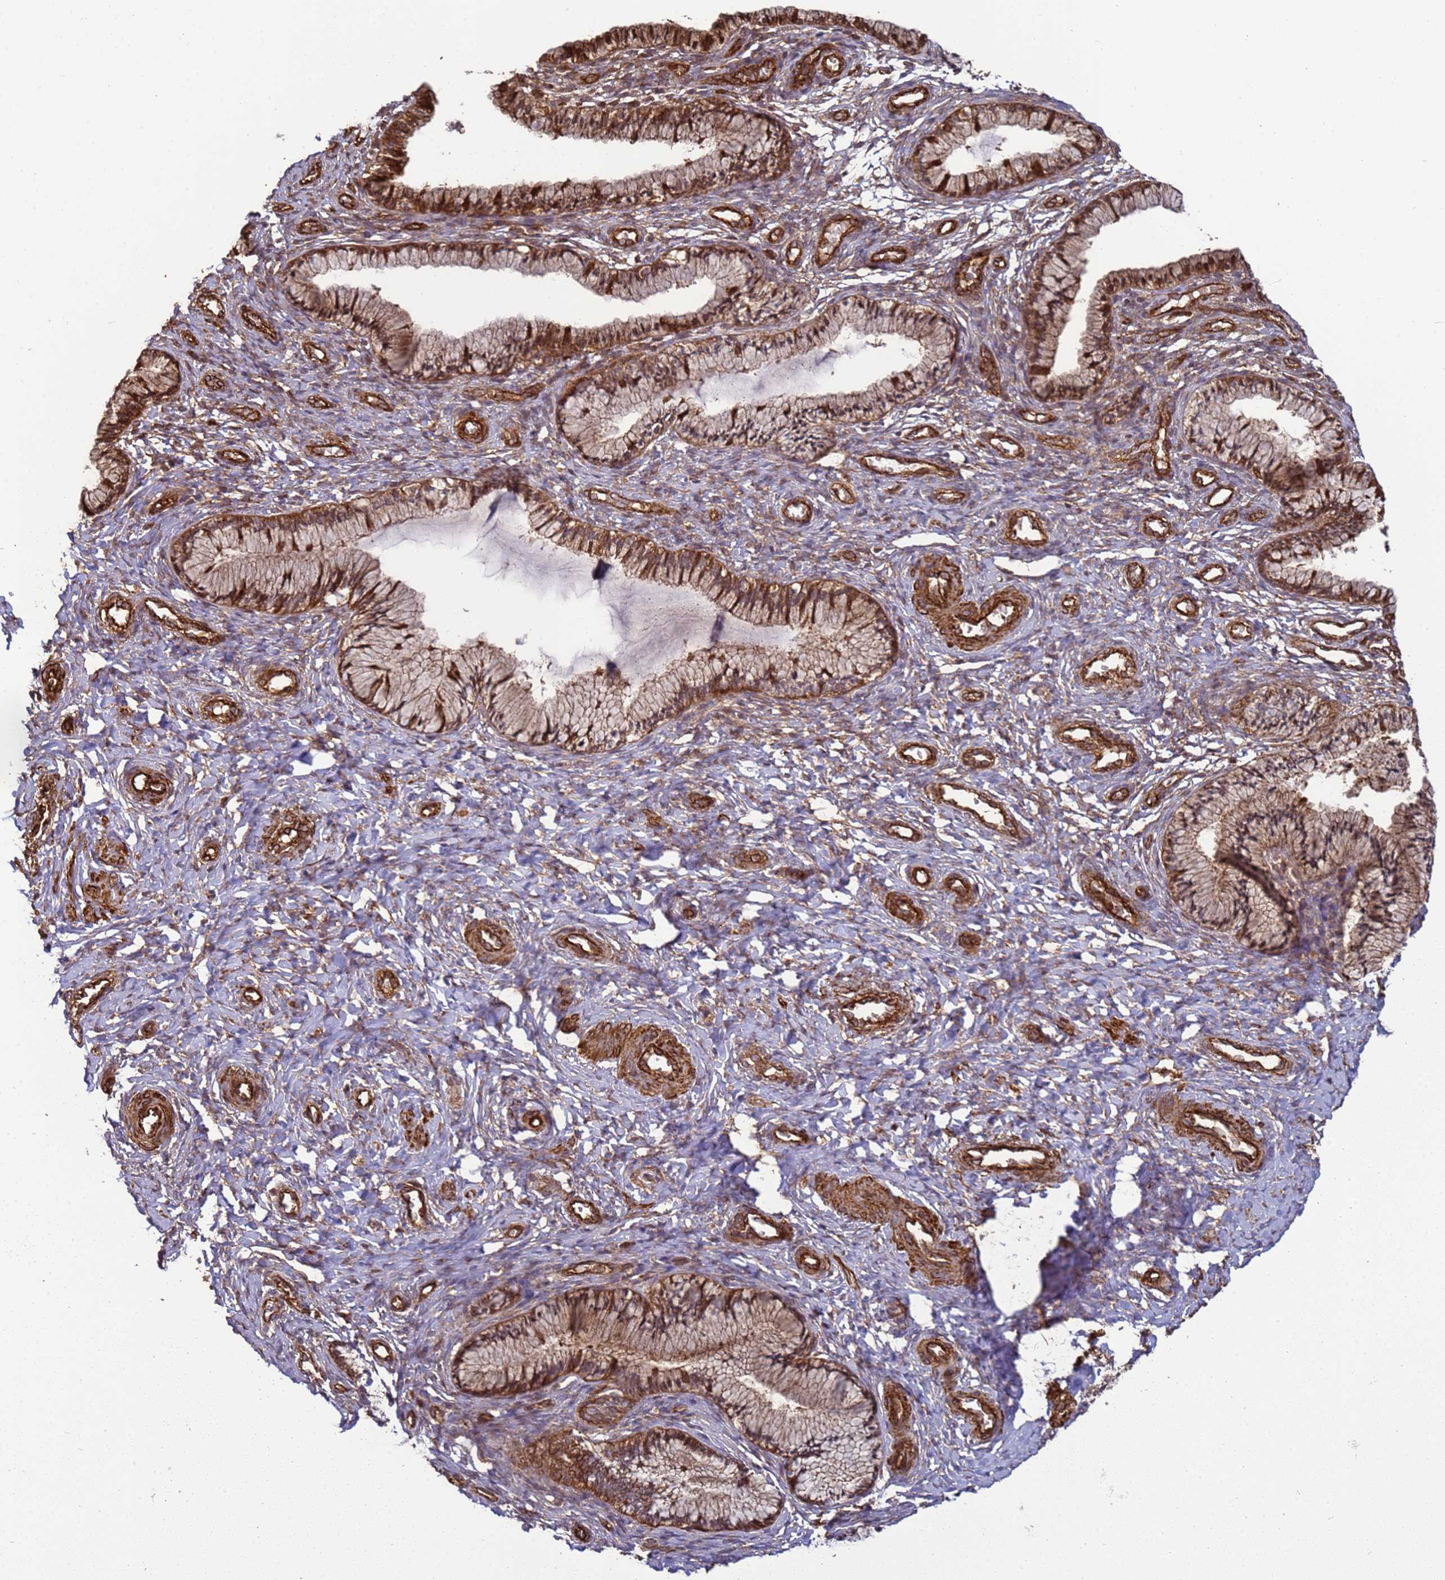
{"staining": {"intensity": "moderate", "quantity": ">75%", "location": "cytoplasmic/membranous"}, "tissue": "cervix", "cell_type": "Glandular cells", "image_type": "normal", "snomed": [{"axis": "morphology", "description": "Normal tissue, NOS"}, {"axis": "topography", "description": "Cervix"}], "caption": "Glandular cells show moderate cytoplasmic/membranous positivity in about >75% of cells in unremarkable cervix.", "gene": "CNOT1", "patient": {"sex": "female", "age": 27}}